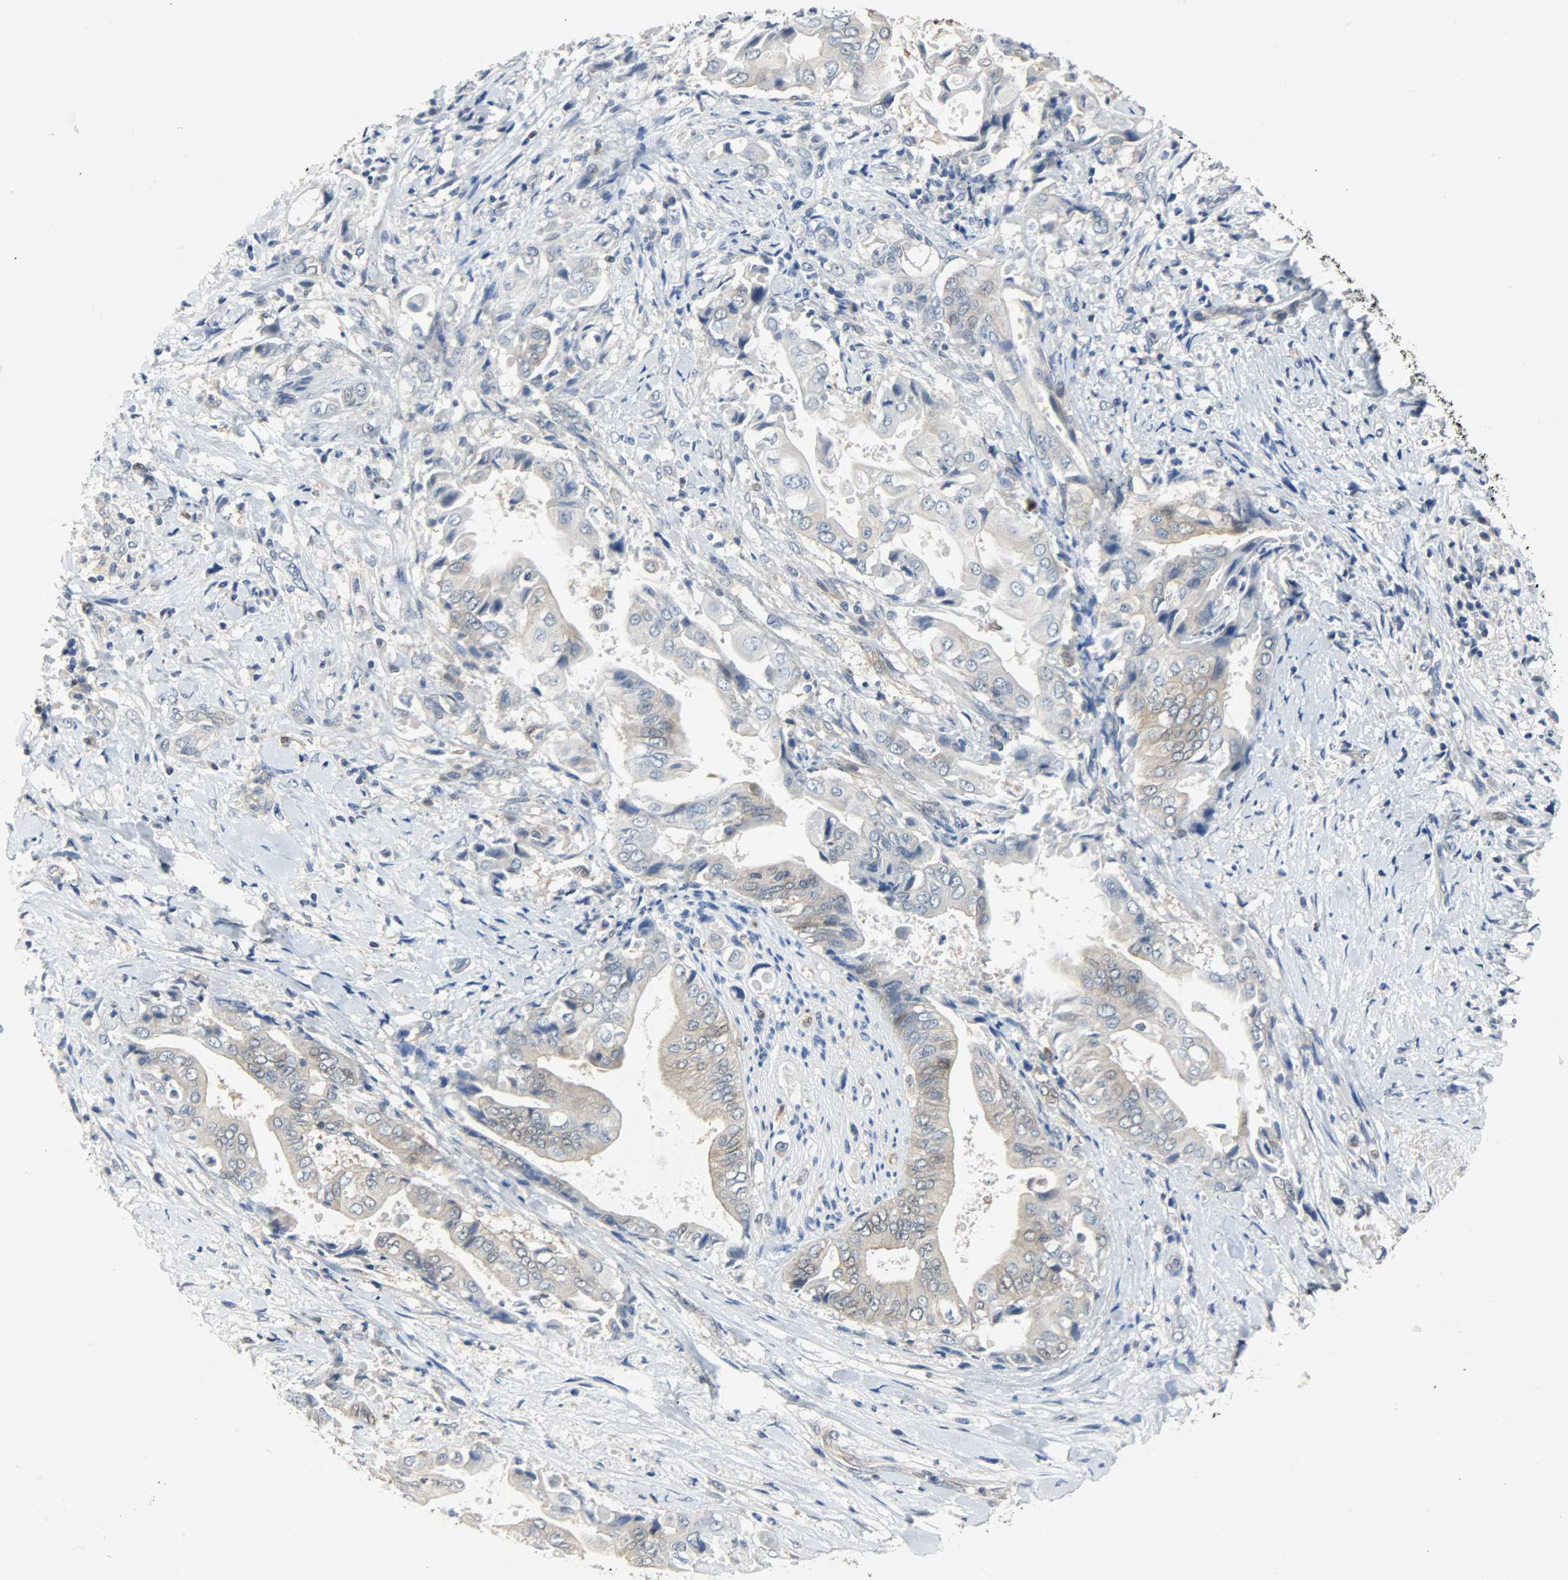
{"staining": {"intensity": "weak", "quantity": "<25%", "location": "cytoplasmic/membranous"}, "tissue": "liver cancer", "cell_type": "Tumor cells", "image_type": "cancer", "snomed": [{"axis": "morphology", "description": "Cholangiocarcinoma"}, {"axis": "topography", "description": "Liver"}], "caption": "IHC histopathology image of human liver cancer (cholangiocarcinoma) stained for a protein (brown), which demonstrates no staining in tumor cells.", "gene": "EIF4EBP1", "patient": {"sex": "male", "age": 58}}